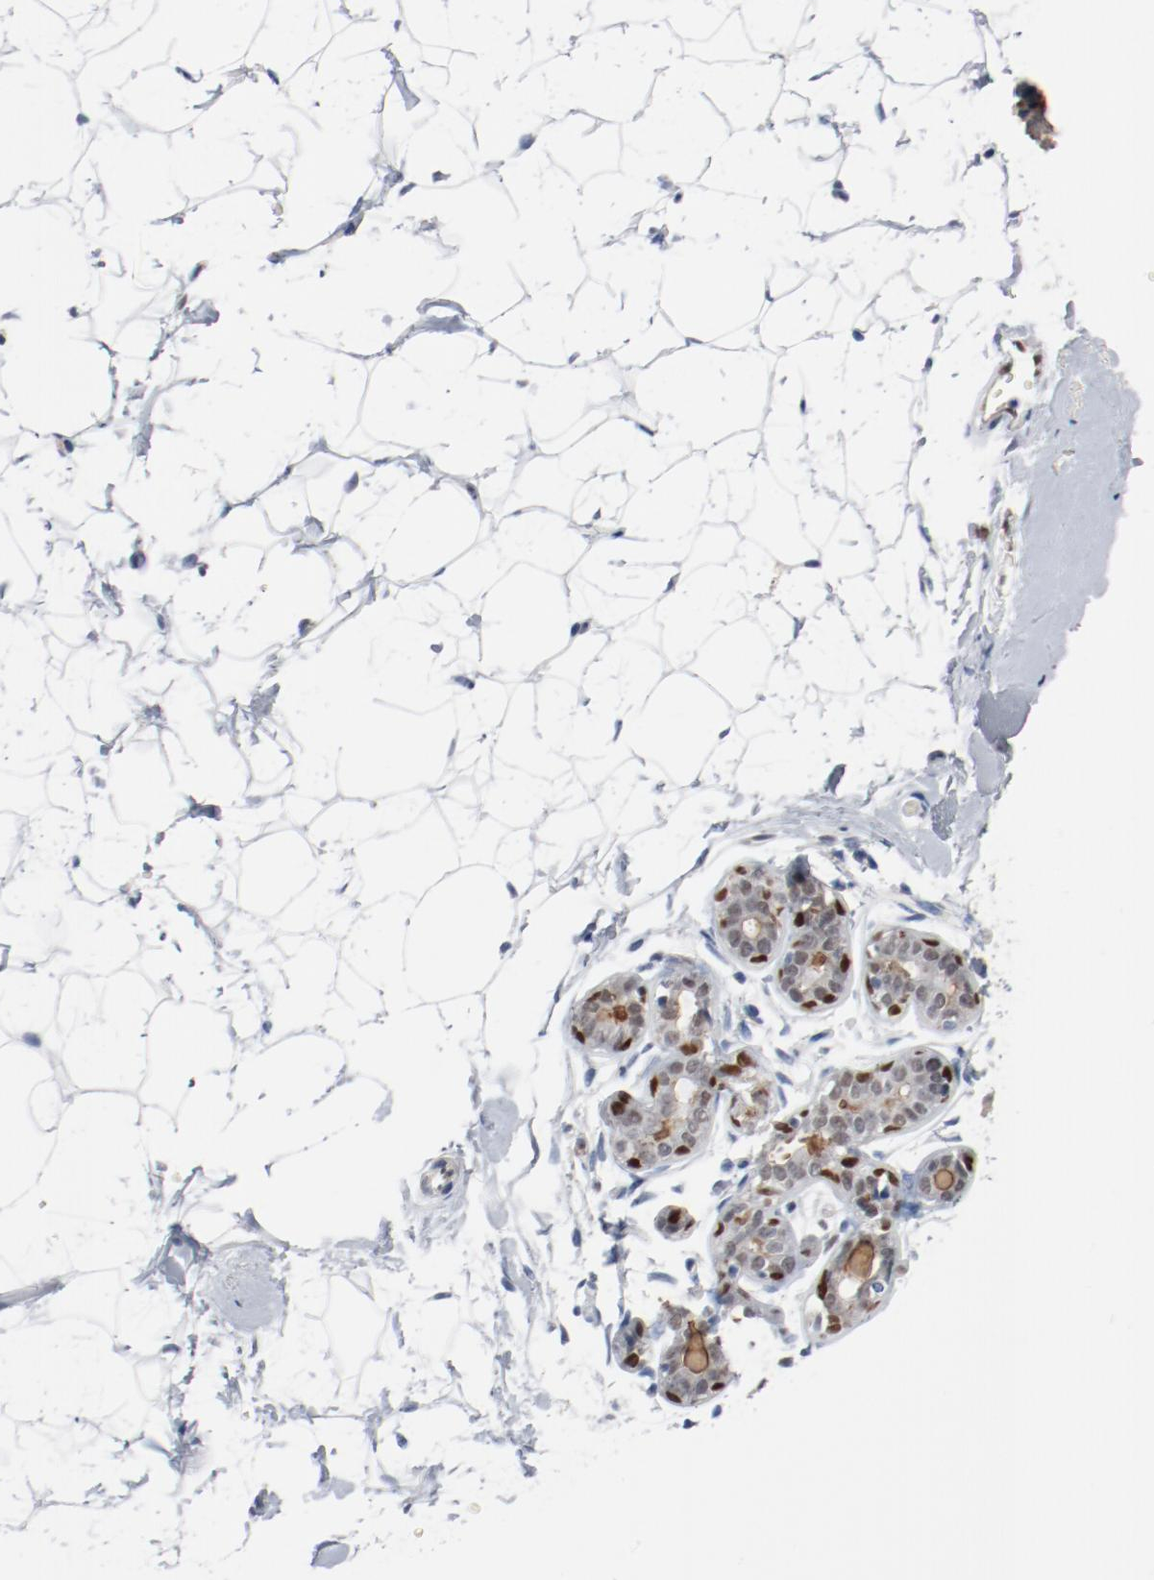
{"staining": {"intensity": "negative", "quantity": "none", "location": "none"}, "tissue": "breast", "cell_type": "Adipocytes", "image_type": "normal", "snomed": [{"axis": "morphology", "description": "Normal tissue, NOS"}, {"axis": "topography", "description": "Breast"}], "caption": "Unremarkable breast was stained to show a protein in brown. There is no significant positivity in adipocytes. The staining is performed using DAB (3,3'-diaminobenzidine) brown chromogen with nuclei counter-stained in using hematoxylin.", "gene": "ENSG00000285708", "patient": {"sex": "female", "age": 22}}